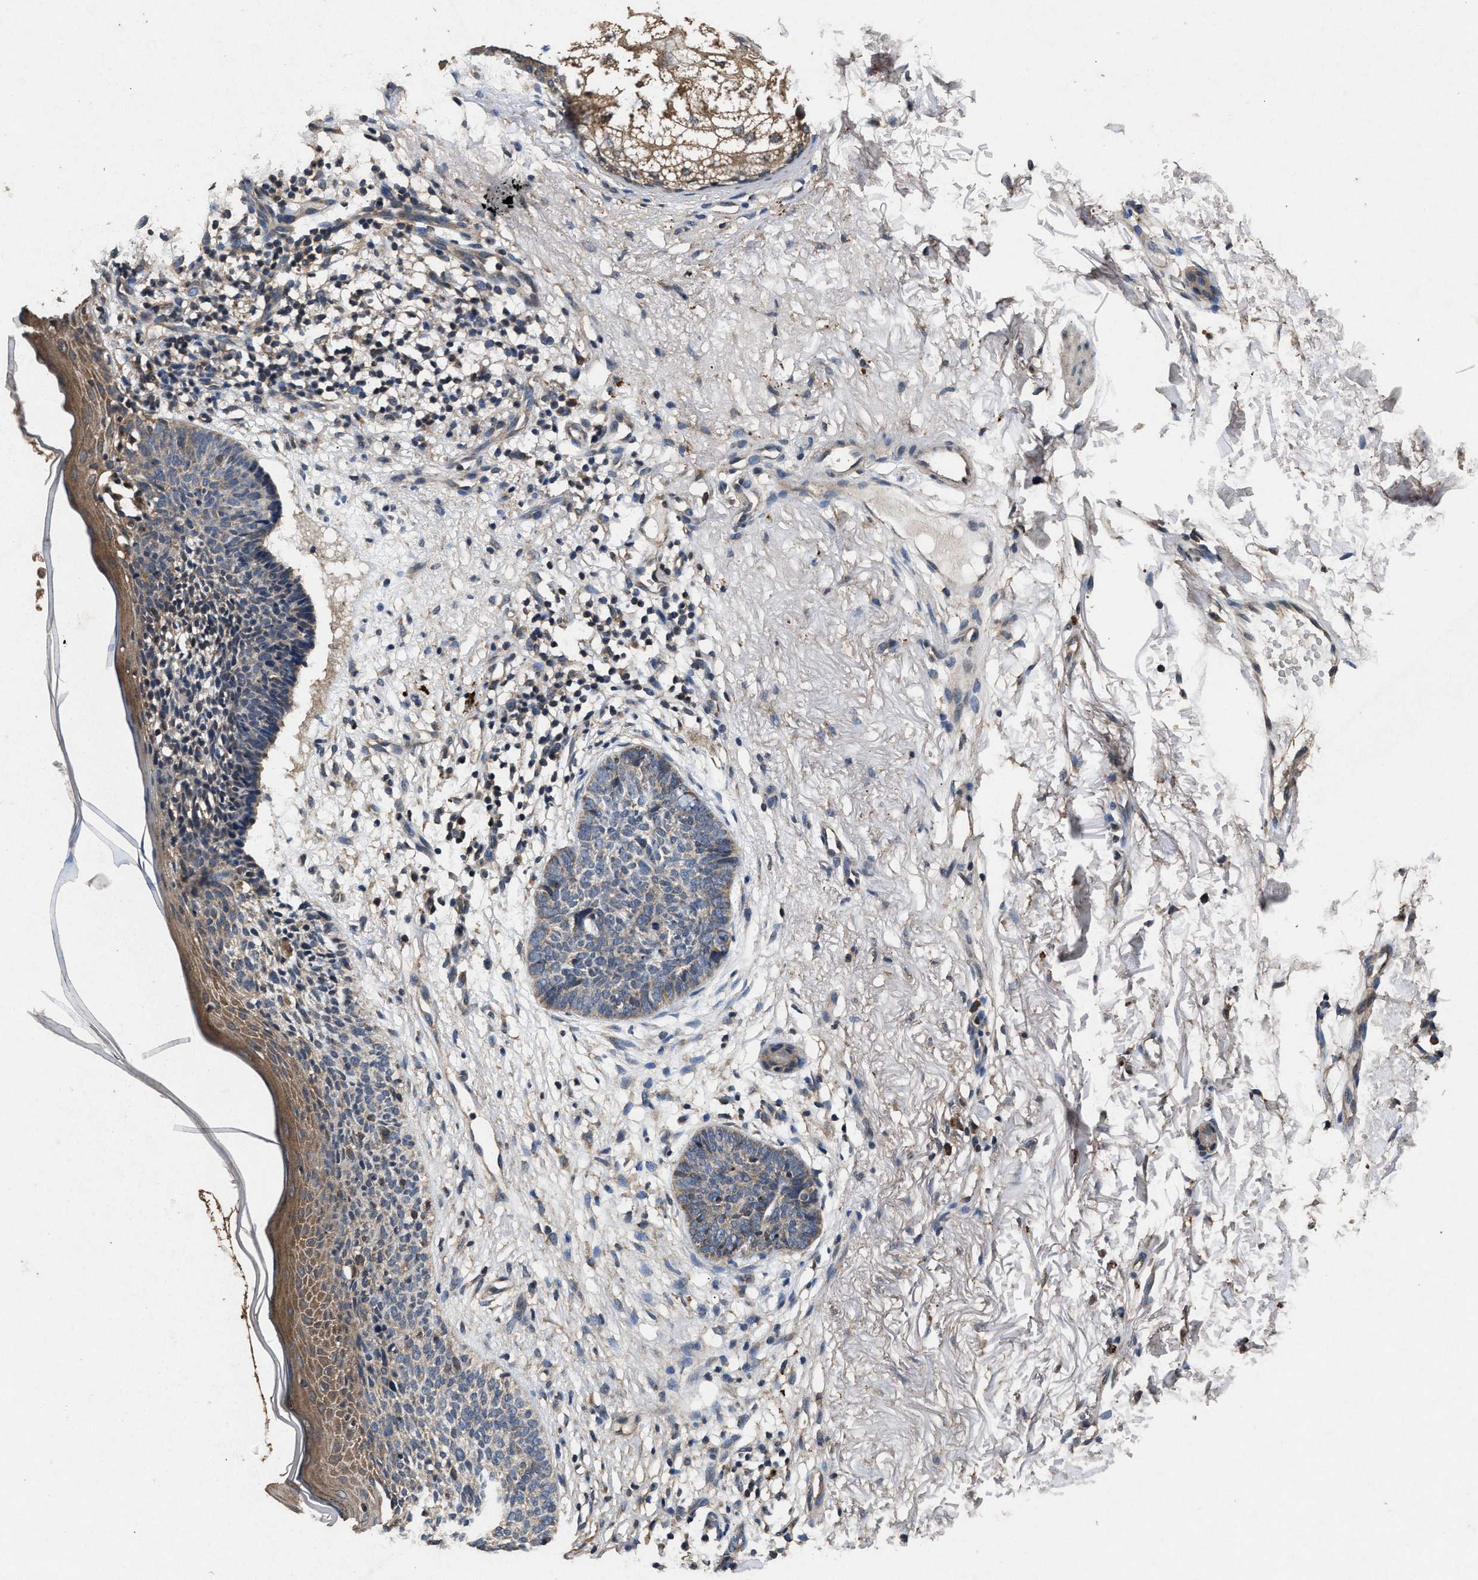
{"staining": {"intensity": "weak", "quantity": ">75%", "location": "cytoplasmic/membranous"}, "tissue": "skin cancer", "cell_type": "Tumor cells", "image_type": "cancer", "snomed": [{"axis": "morphology", "description": "Basal cell carcinoma"}, {"axis": "topography", "description": "Skin"}], "caption": "This is a micrograph of immunohistochemistry (IHC) staining of skin cancer (basal cell carcinoma), which shows weak positivity in the cytoplasmic/membranous of tumor cells.", "gene": "PDAP1", "patient": {"sex": "female", "age": 70}}